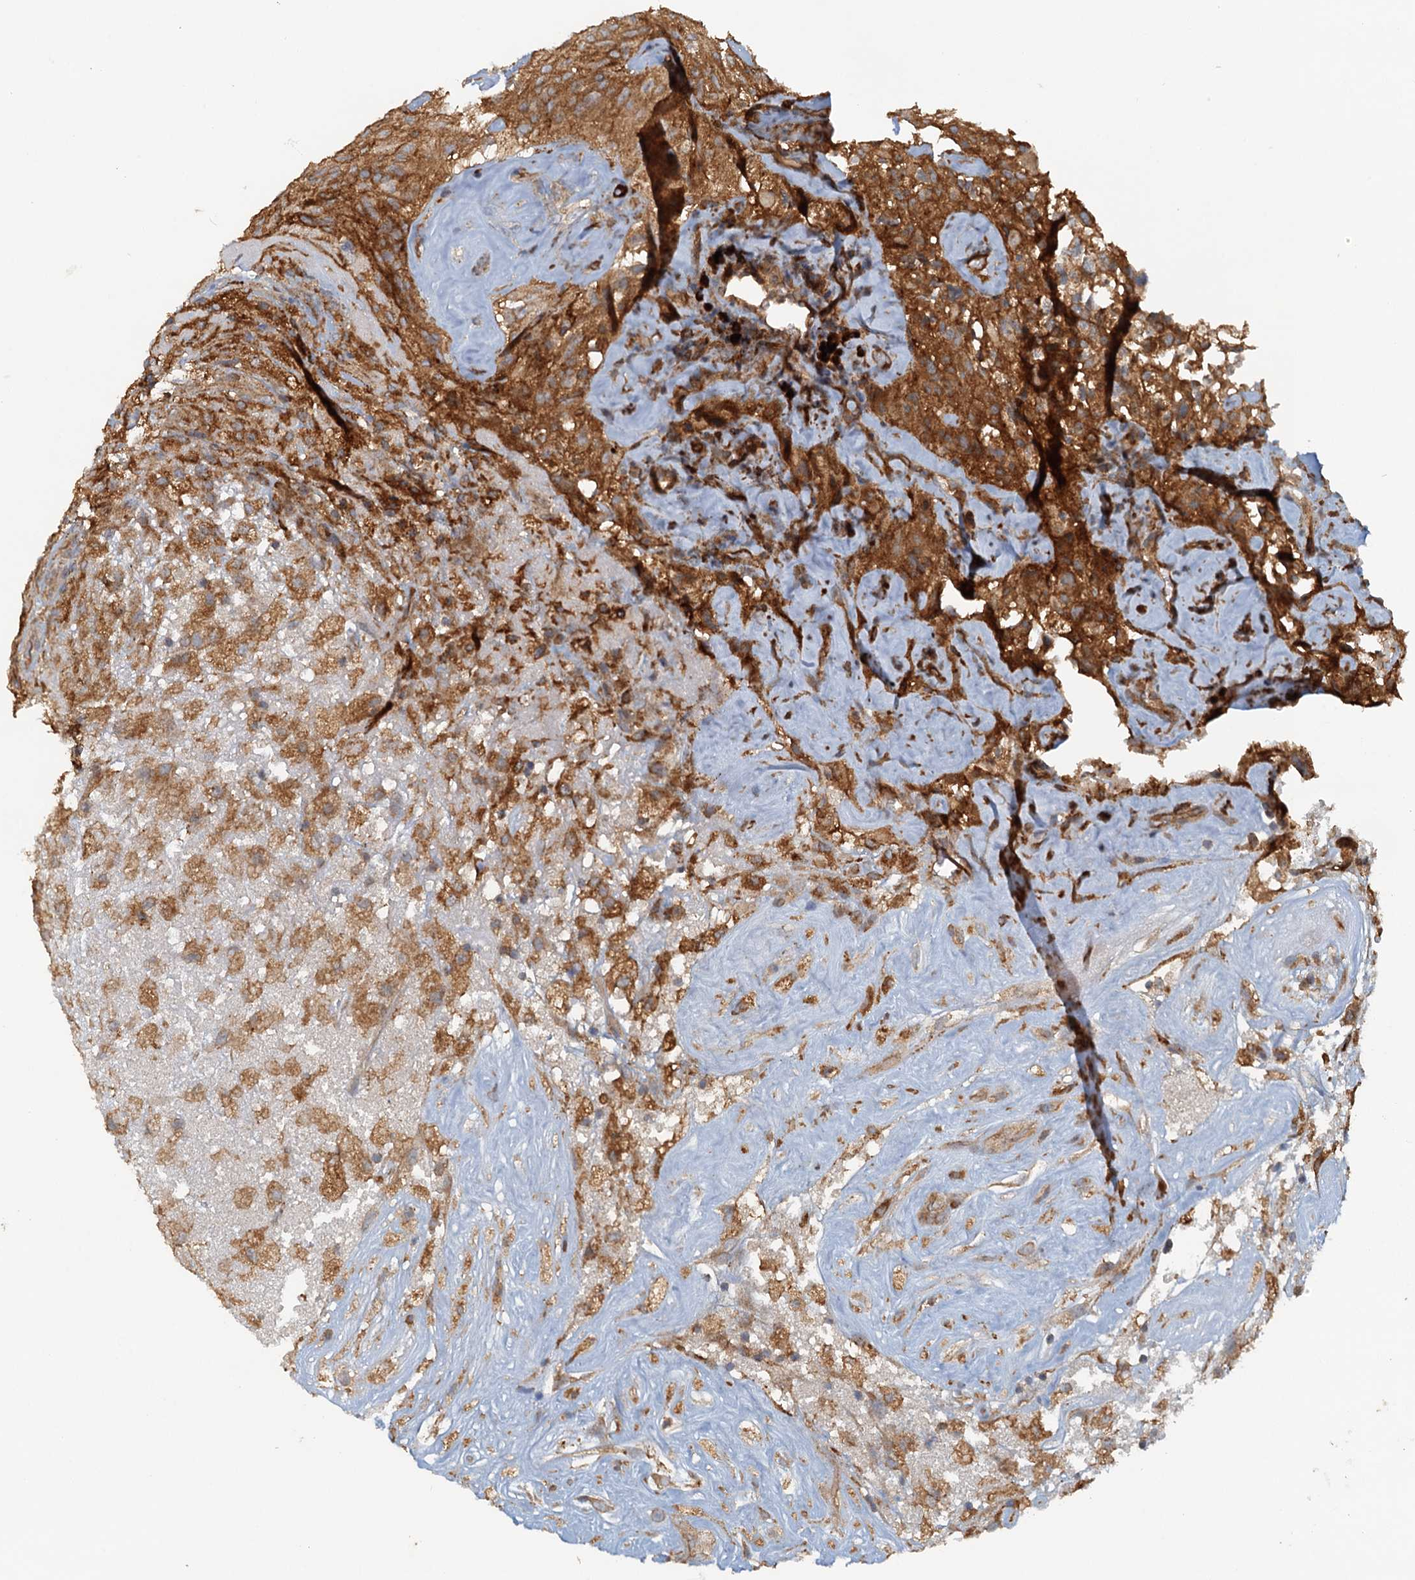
{"staining": {"intensity": "moderate", "quantity": ">75%", "location": "cytoplasmic/membranous"}, "tissue": "glioma", "cell_type": "Tumor cells", "image_type": "cancer", "snomed": [{"axis": "morphology", "description": "Glioma, malignant, High grade"}, {"axis": "topography", "description": "Brain"}], "caption": "Tumor cells demonstrate moderate cytoplasmic/membranous staining in about >75% of cells in malignant glioma (high-grade). The staining was performed using DAB (3,3'-diaminobenzidine), with brown indicating positive protein expression. Nuclei are stained blue with hematoxylin.", "gene": "NIPAL3", "patient": {"sex": "male", "age": 69}}